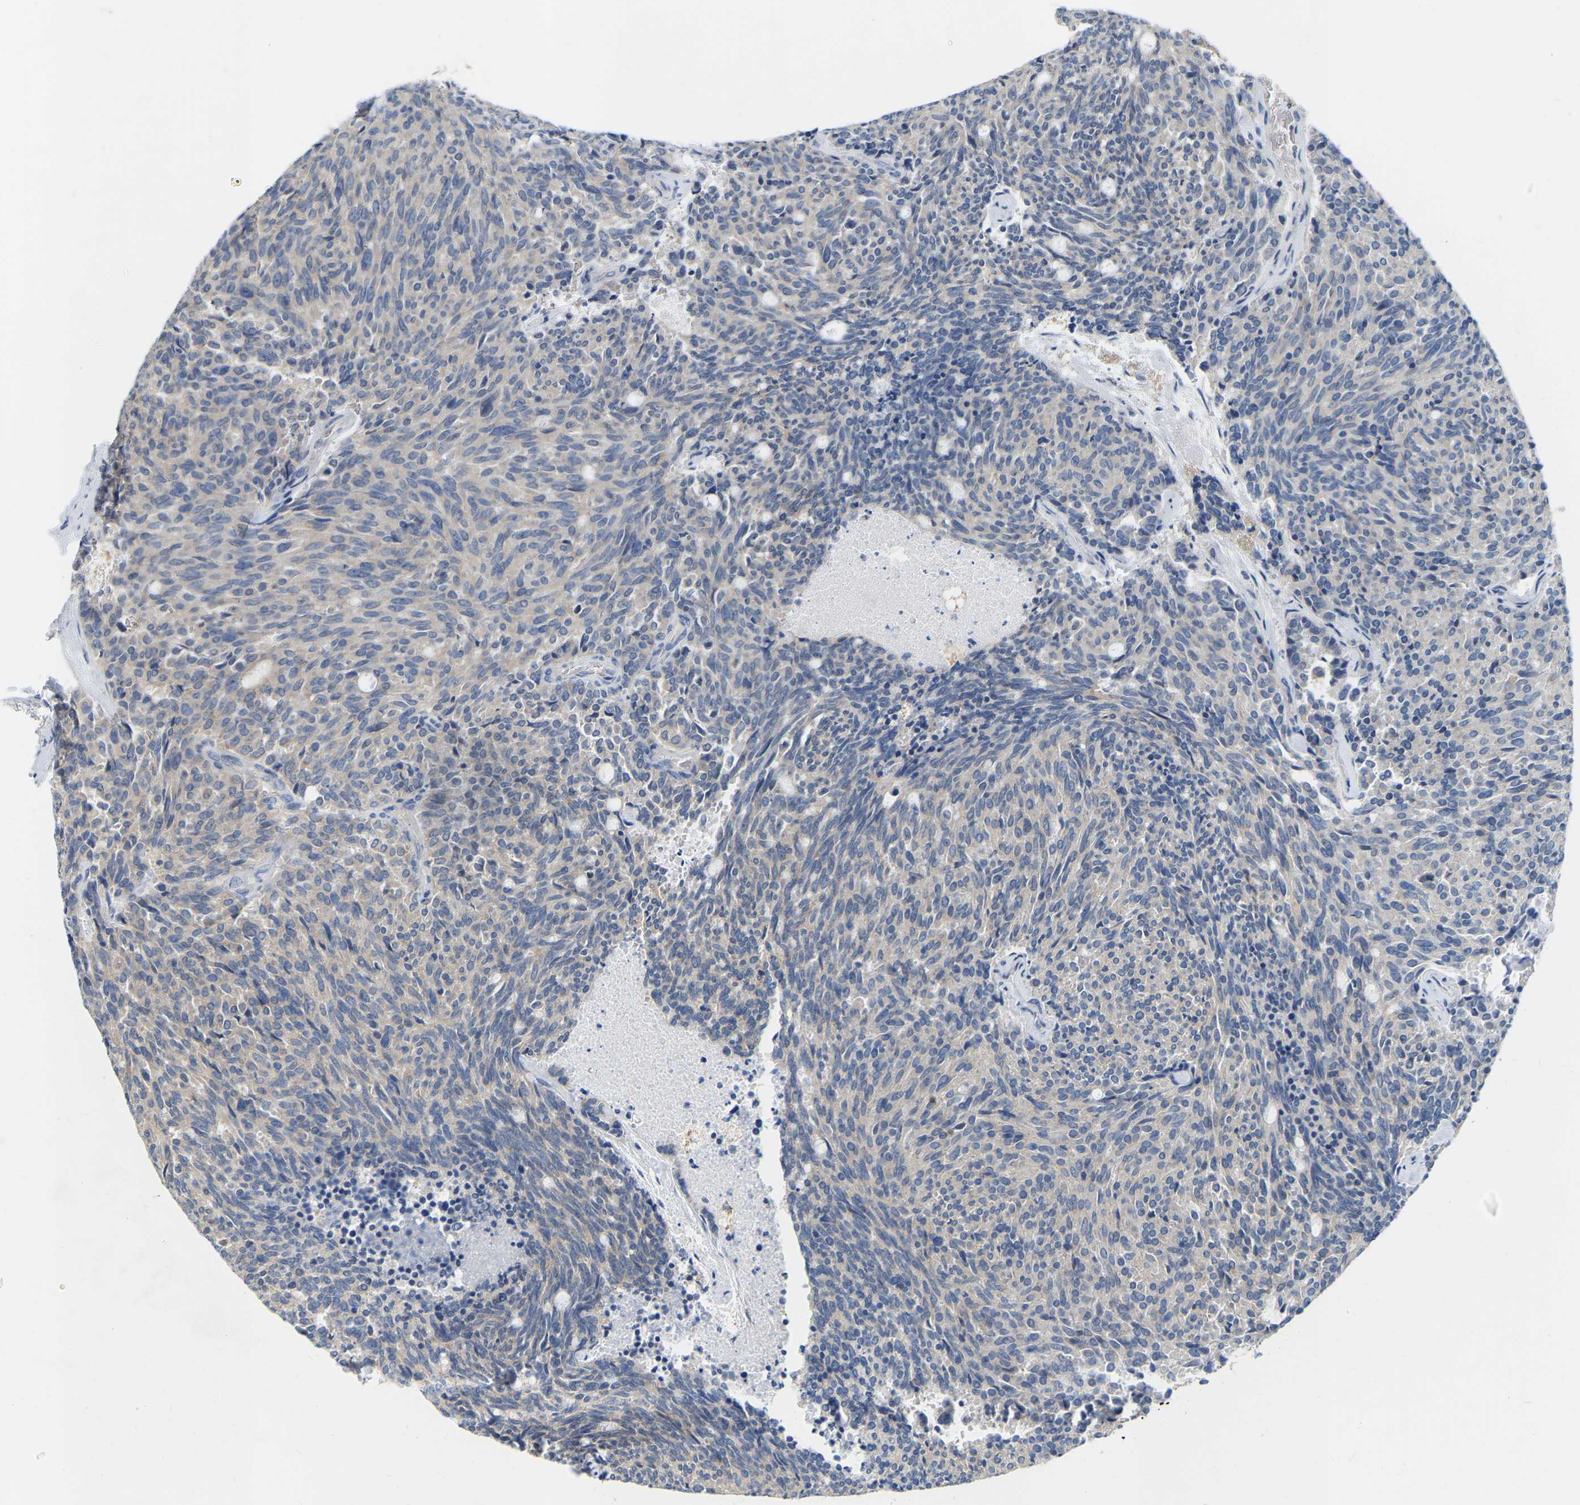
{"staining": {"intensity": "negative", "quantity": "none", "location": "none"}, "tissue": "carcinoid", "cell_type": "Tumor cells", "image_type": "cancer", "snomed": [{"axis": "morphology", "description": "Carcinoid, malignant, NOS"}, {"axis": "topography", "description": "Pancreas"}], "caption": "This is a photomicrograph of IHC staining of carcinoid (malignant), which shows no expression in tumor cells.", "gene": "WIPI2", "patient": {"sex": "female", "age": 54}}